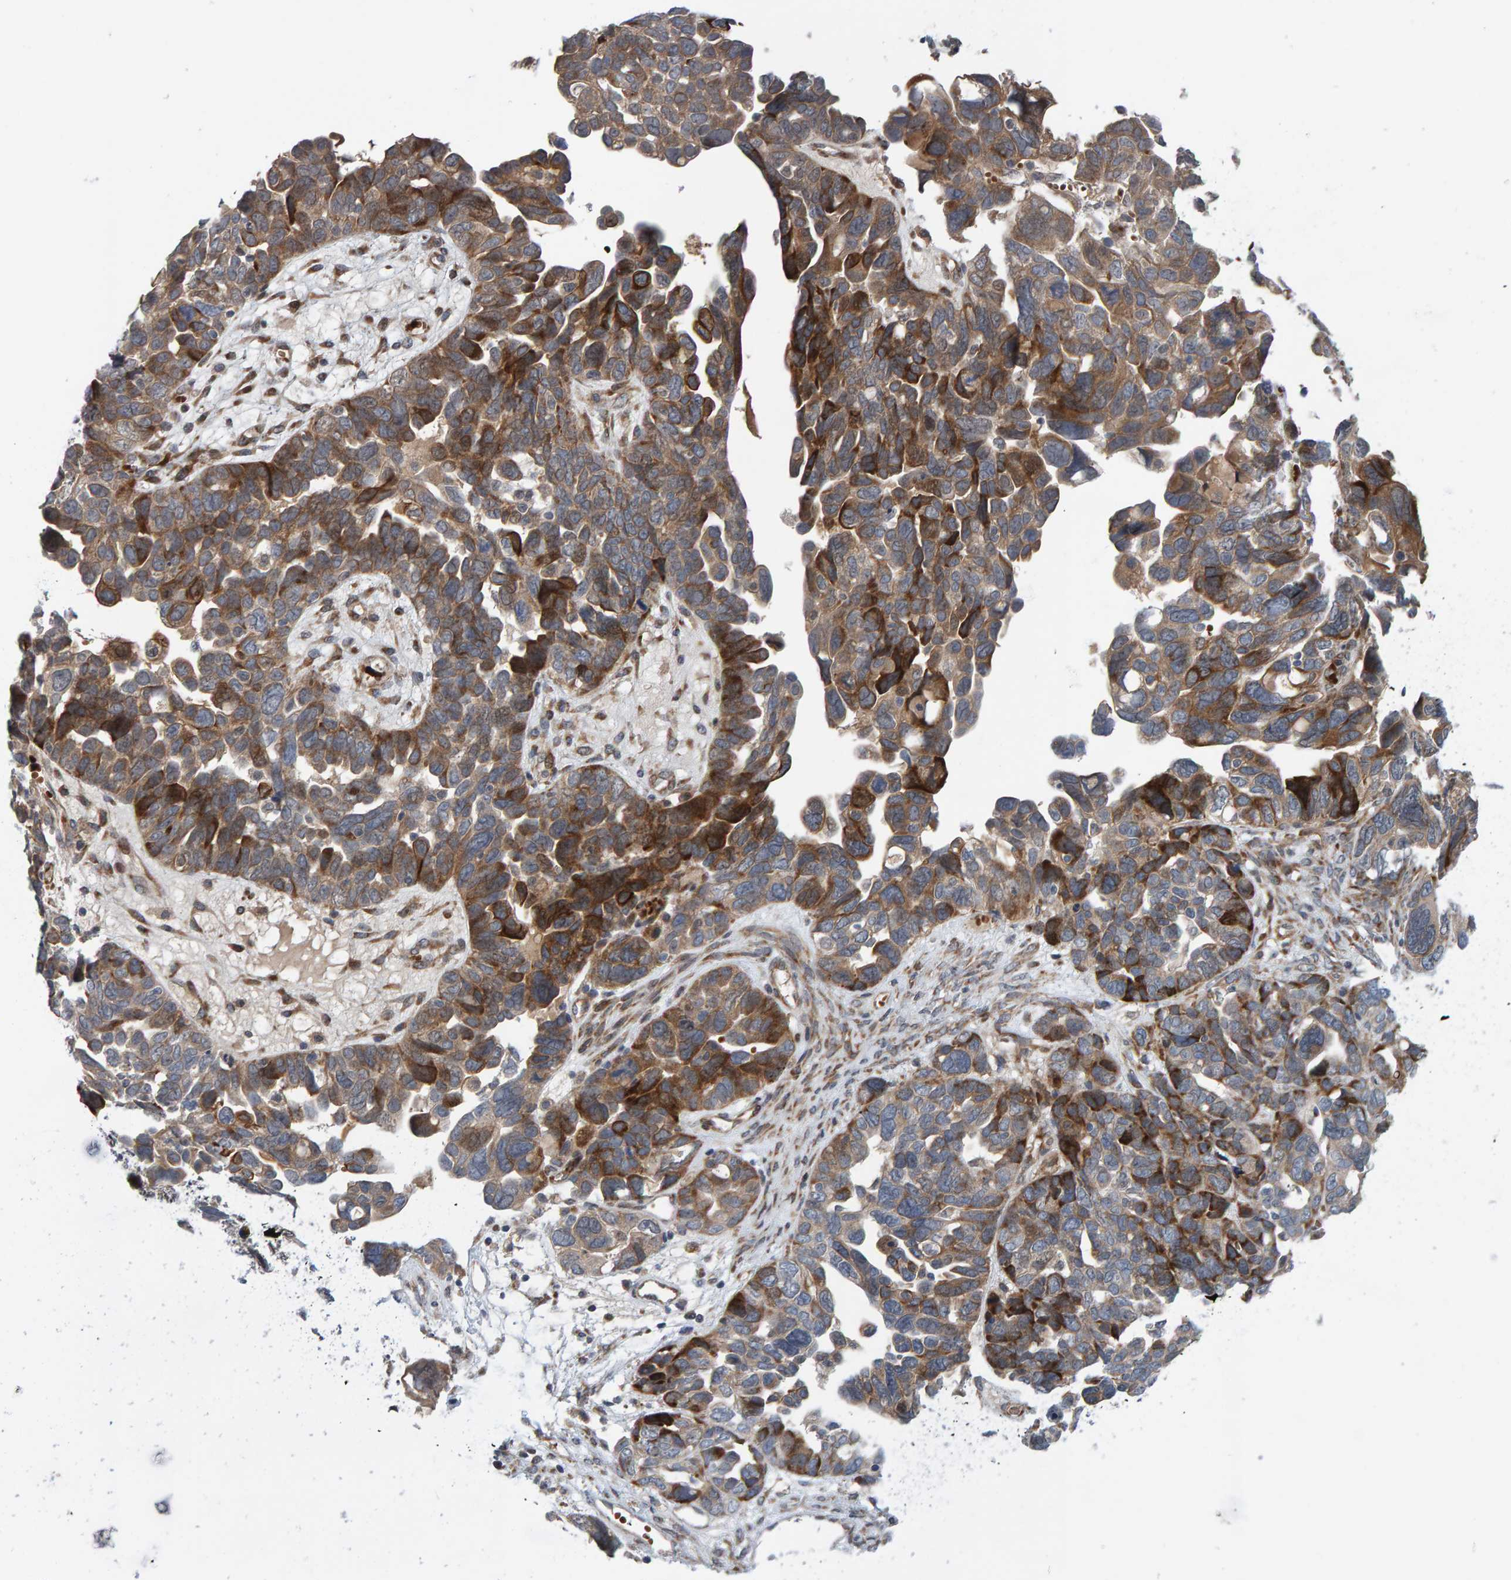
{"staining": {"intensity": "strong", "quantity": "25%-75%", "location": "cytoplasmic/membranous"}, "tissue": "ovarian cancer", "cell_type": "Tumor cells", "image_type": "cancer", "snomed": [{"axis": "morphology", "description": "Cystadenocarcinoma, mucinous, NOS"}, {"axis": "topography", "description": "Ovary"}], "caption": "Immunohistochemistry (IHC) histopathology image of ovarian mucinous cystadenocarcinoma stained for a protein (brown), which exhibits high levels of strong cytoplasmic/membranous staining in approximately 25%-75% of tumor cells.", "gene": "MFSD6L", "patient": {"sex": "female", "age": 61}}